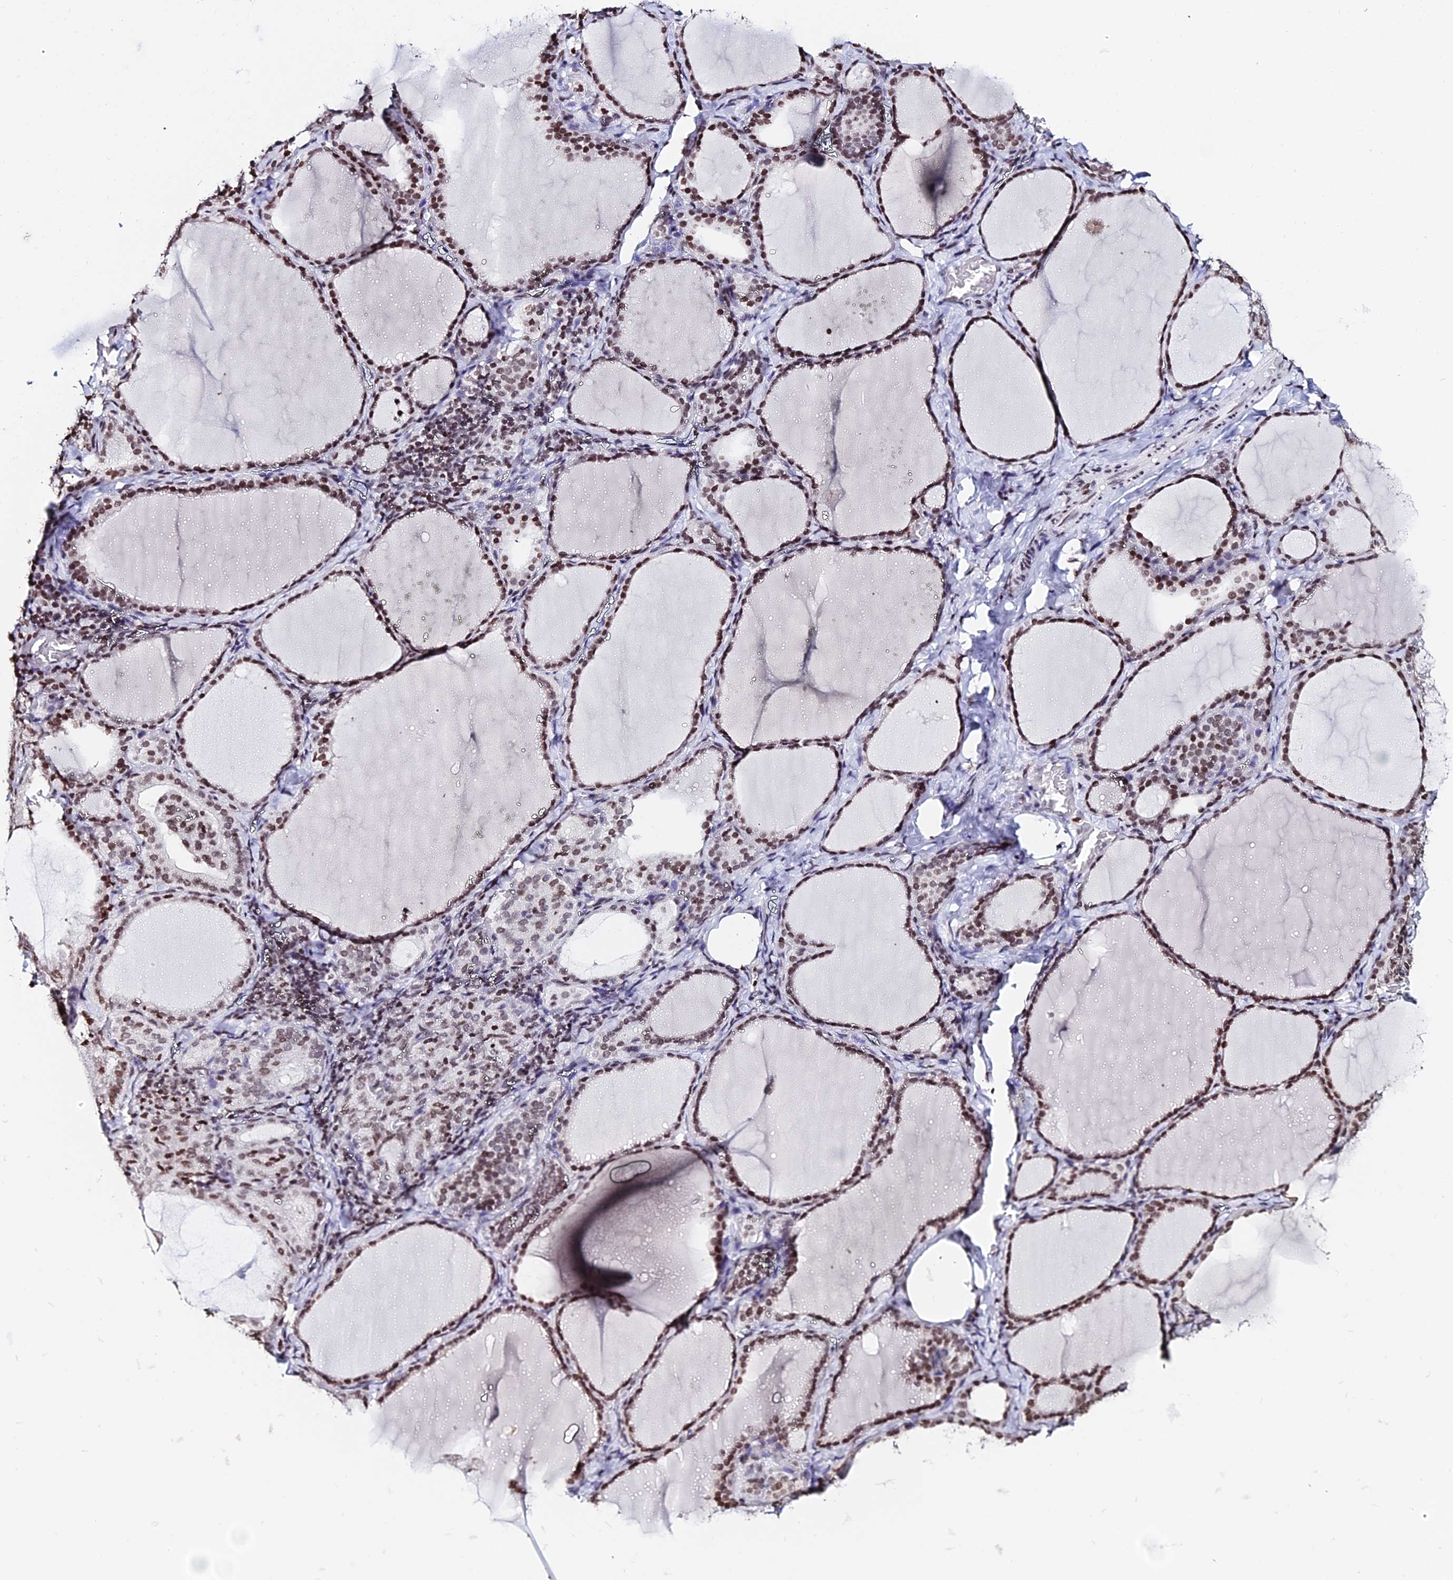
{"staining": {"intensity": "strong", "quantity": ">75%", "location": "nuclear"}, "tissue": "thyroid gland", "cell_type": "Glandular cells", "image_type": "normal", "snomed": [{"axis": "morphology", "description": "Normal tissue, NOS"}, {"axis": "topography", "description": "Thyroid gland"}], "caption": "Thyroid gland stained with immunohistochemistry (IHC) shows strong nuclear positivity in about >75% of glandular cells.", "gene": "ENSG00000282988", "patient": {"sex": "female", "age": 39}}